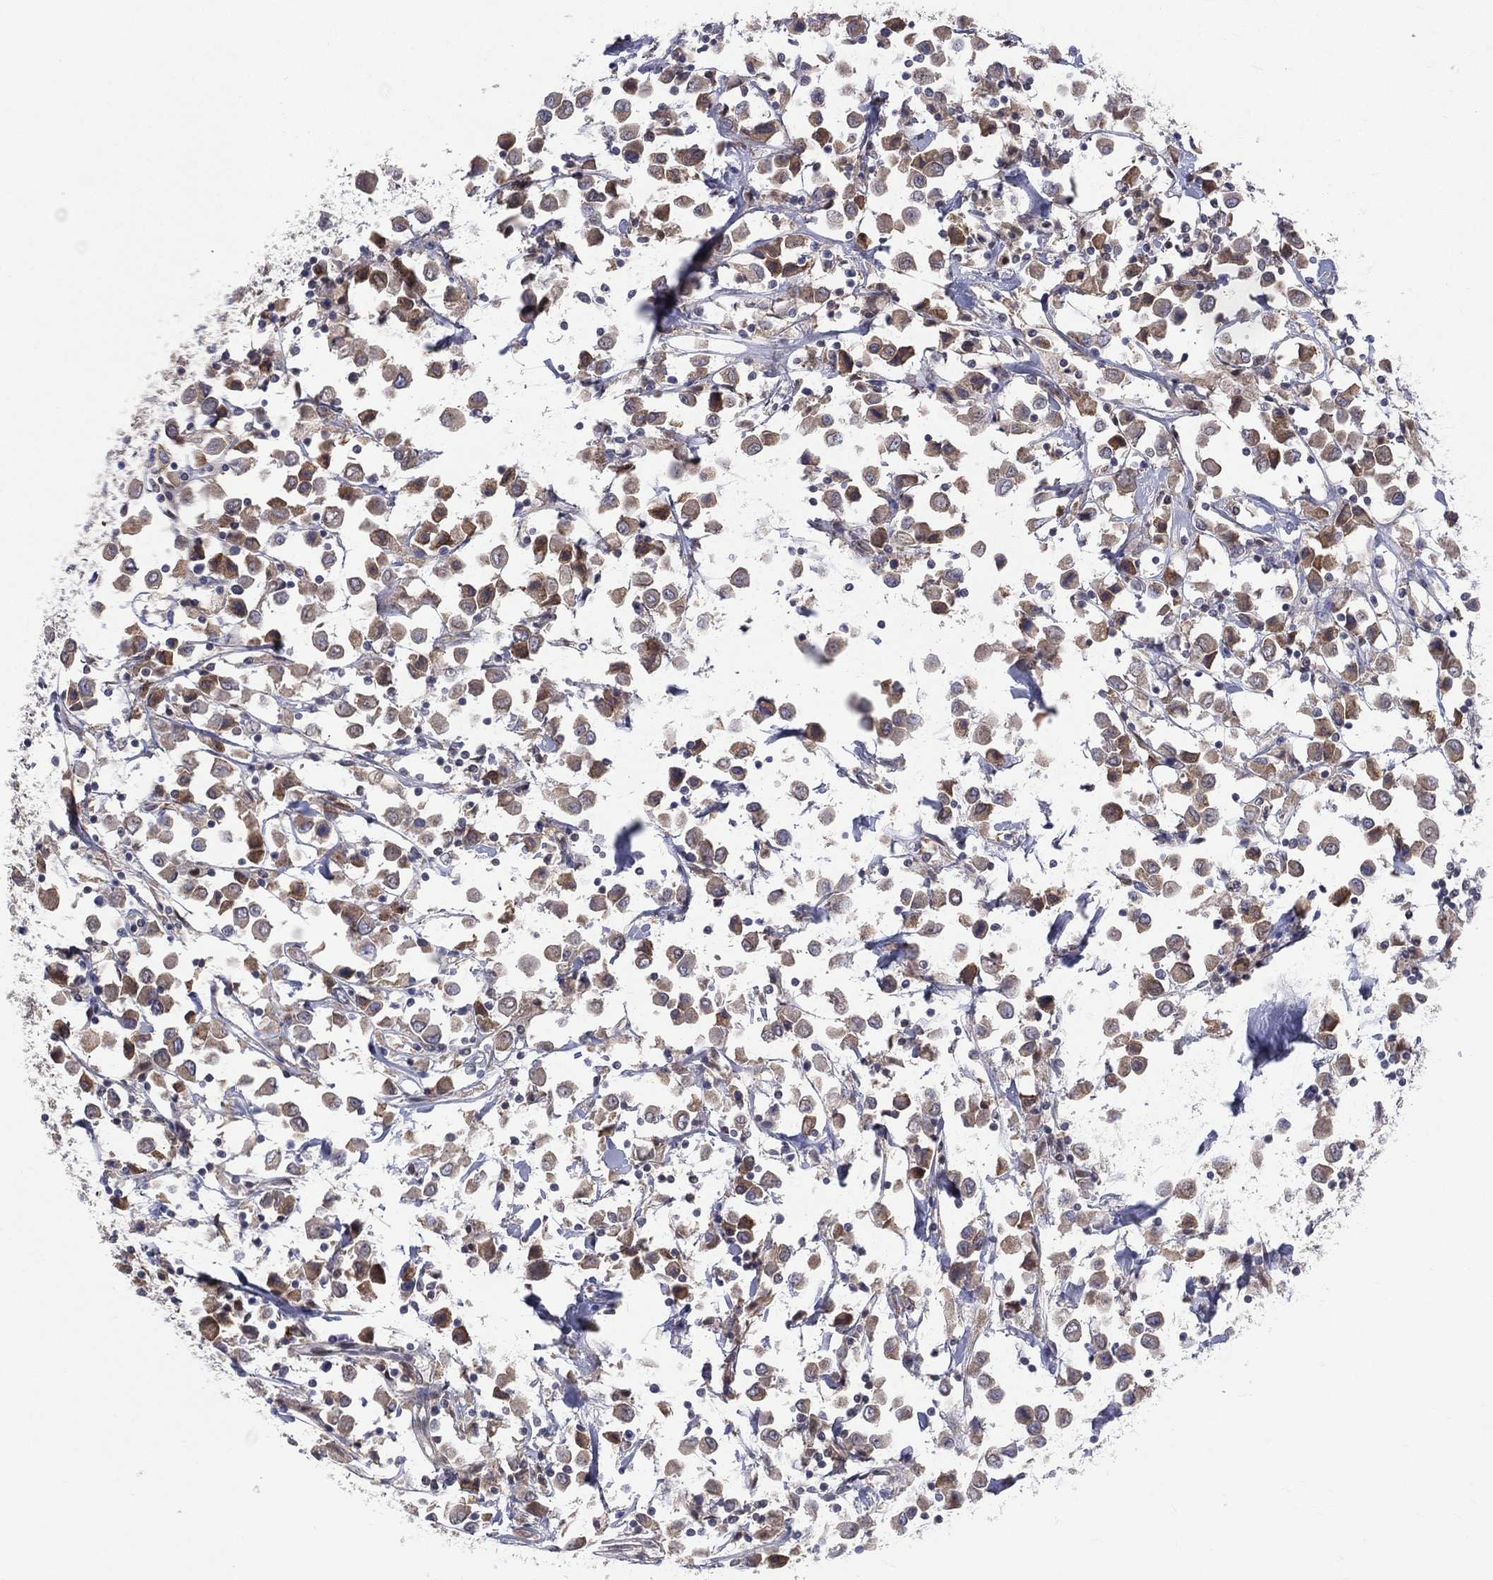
{"staining": {"intensity": "weak", "quantity": ">75%", "location": "cytoplasmic/membranous"}, "tissue": "breast cancer", "cell_type": "Tumor cells", "image_type": "cancer", "snomed": [{"axis": "morphology", "description": "Duct carcinoma"}, {"axis": "topography", "description": "Breast"}], "caption": "An IHC micrograph of tumor tissue is shown. Protein staining in brown highlights weak cytoplasmic/membranous positivity in breast cancer within tumor cells.", "gene": "DLG4", "patient": {"sex": "female", "age": 61}}